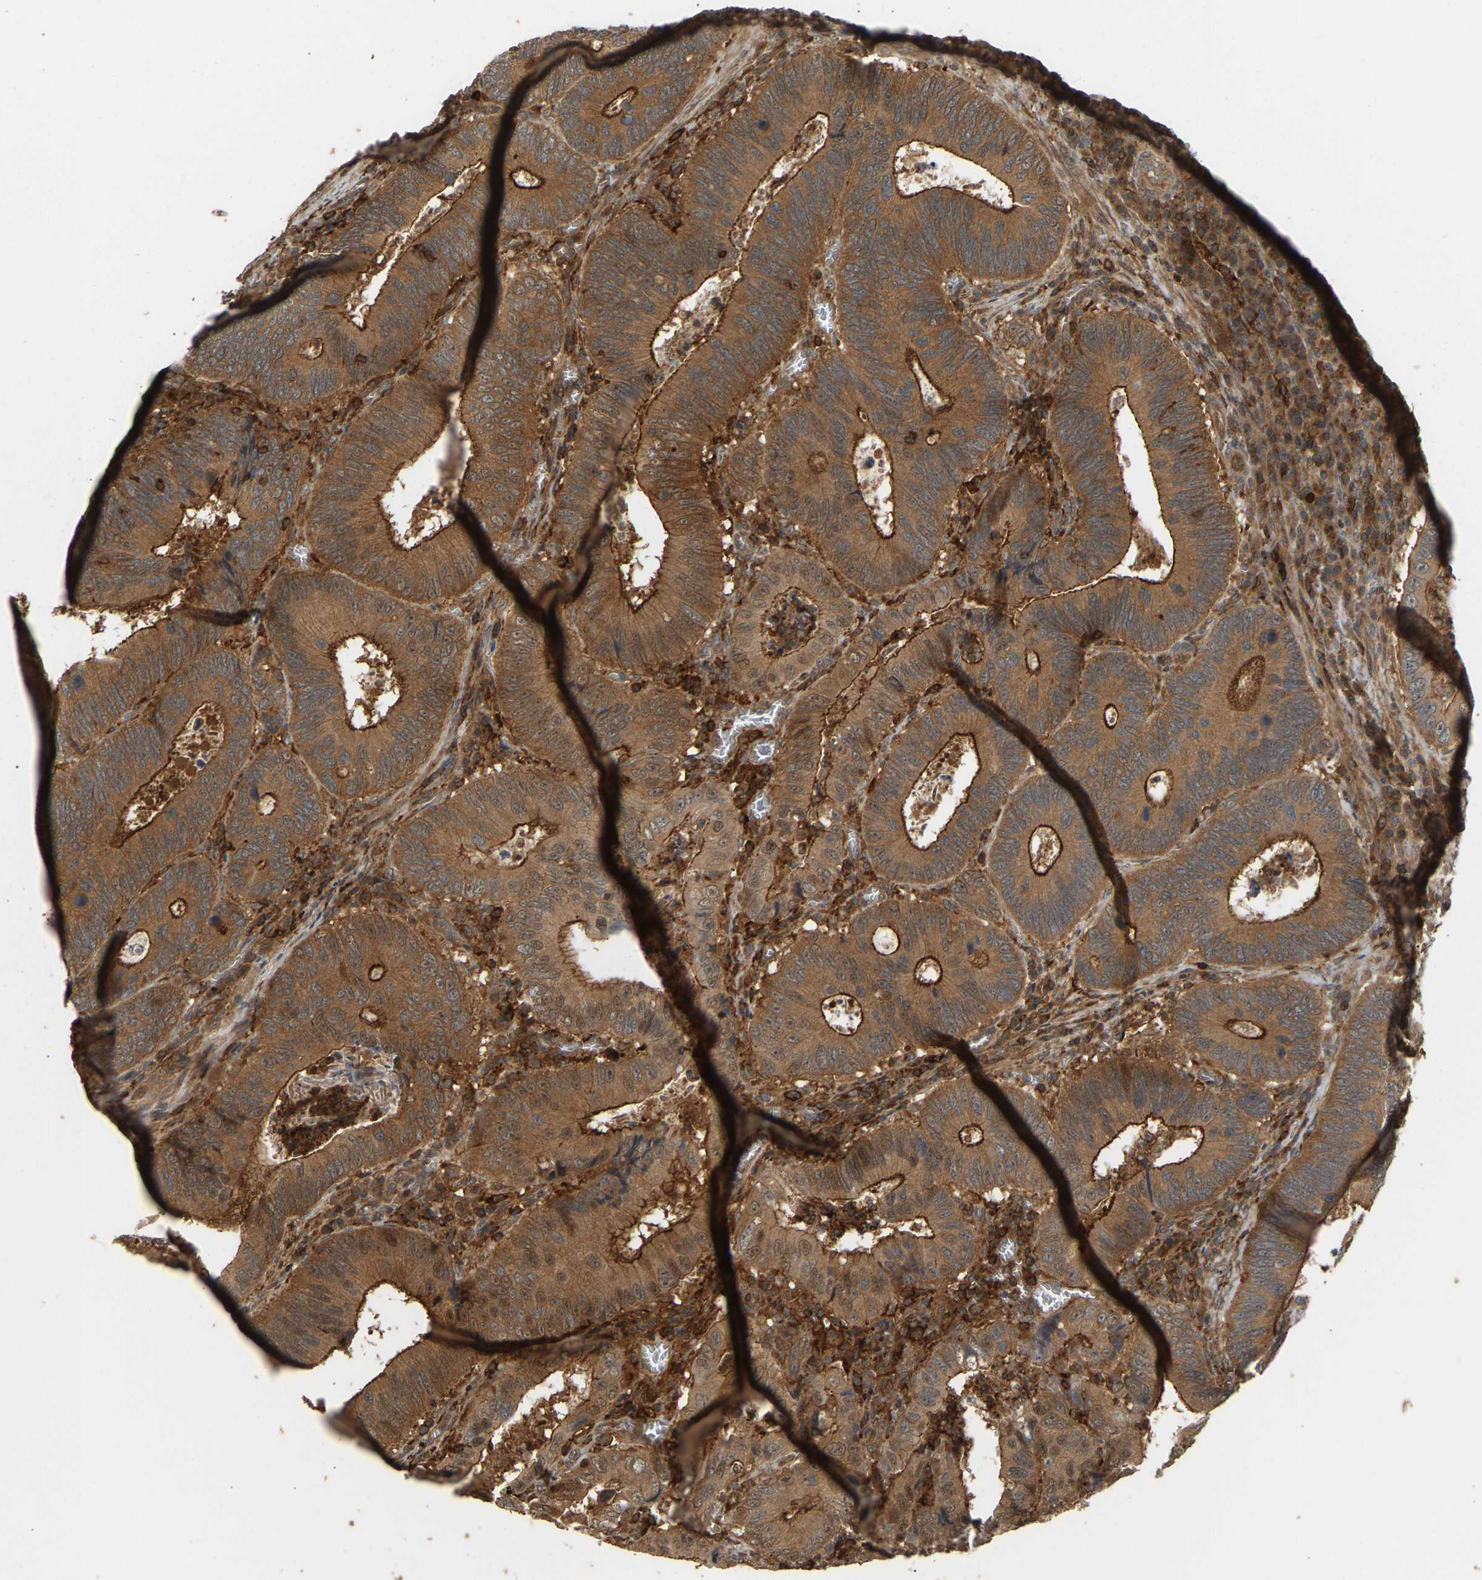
{"staining": {"intensity": "strong", "quantity": ">75%", "location": "cytoplasmic/membranous"}, "tissue": "colorectal cancer", "cell_type": "Tumor cells", "image_type": "cancer", "snomed": [{"axis": "morphology", "description": "Inflammation, NOS"}, {"axis": "morphology", "description": "Adenocarcinoma, NOS"}, {"axis": "topography", "description": "Colon"}], "caption": "This is a photomicrograph of immunohistochemistry staining of colorectal adenocarcinoma, which shows strong positivity in the cytoplasmic/membranous of tumor cells.", "gene": "GOPC", "patient": {"sex": "male", "age": 72}}